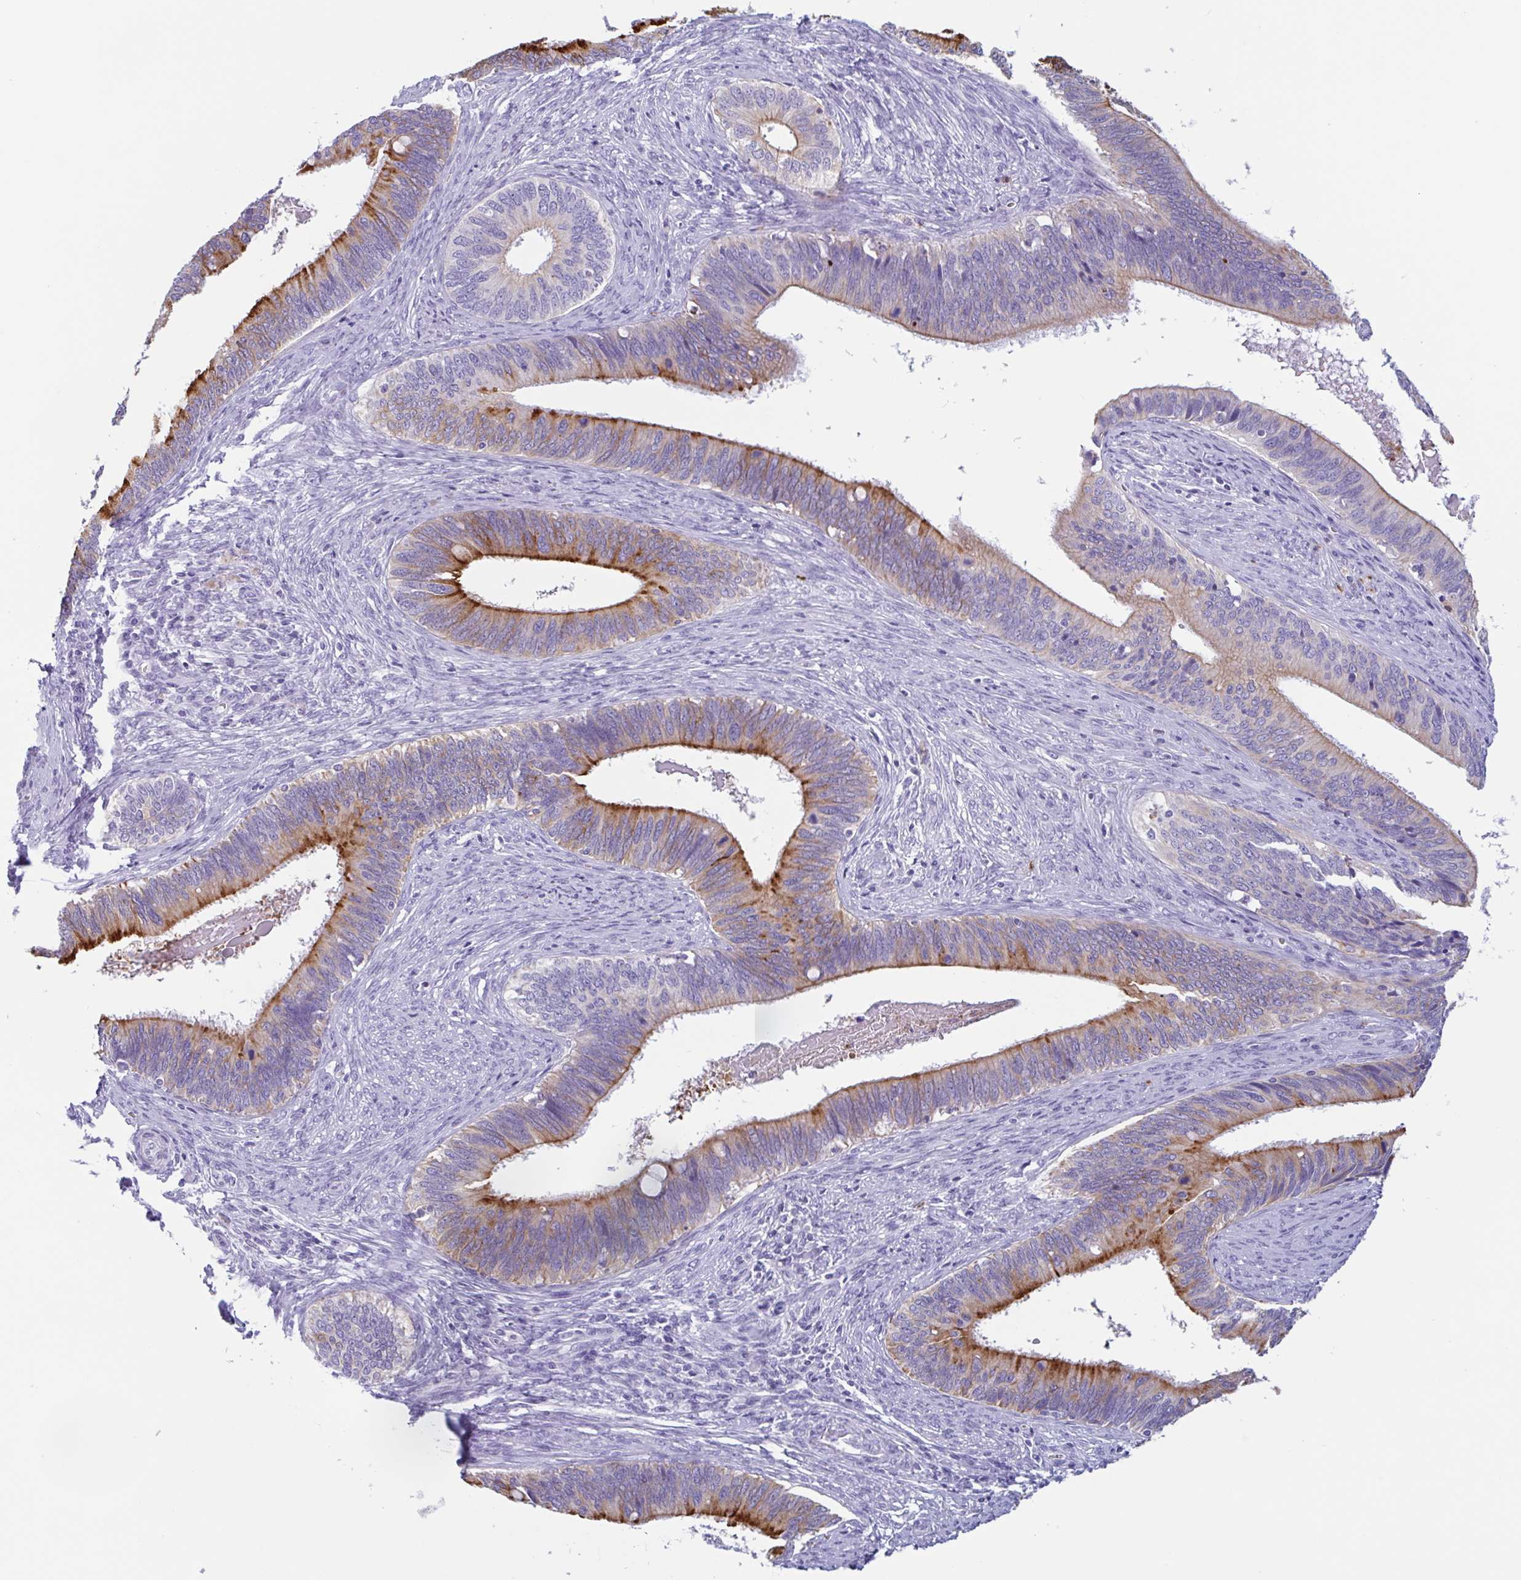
{"staining": {"intensity": "strong", "quantity": "25%-75%", "location": "cytoplasmic/membranous"}, "tissue": "cervical cancer", "cell_type": "Tumor cells", "image_type": "cancer", "snomed": [{"axis": "morphology", "description": "Adenocarcinoma, NOS"}, {"axis": "topography", "description": "Cervix"}], "caption": "Tumor cells display high levels of strong cytoplasmic/membranous expression in approximately 25%-75% of cells in cervical adenocarcinoma.", "gene": "DTWD2", "patient": {"sex": "female", "age": 42}}